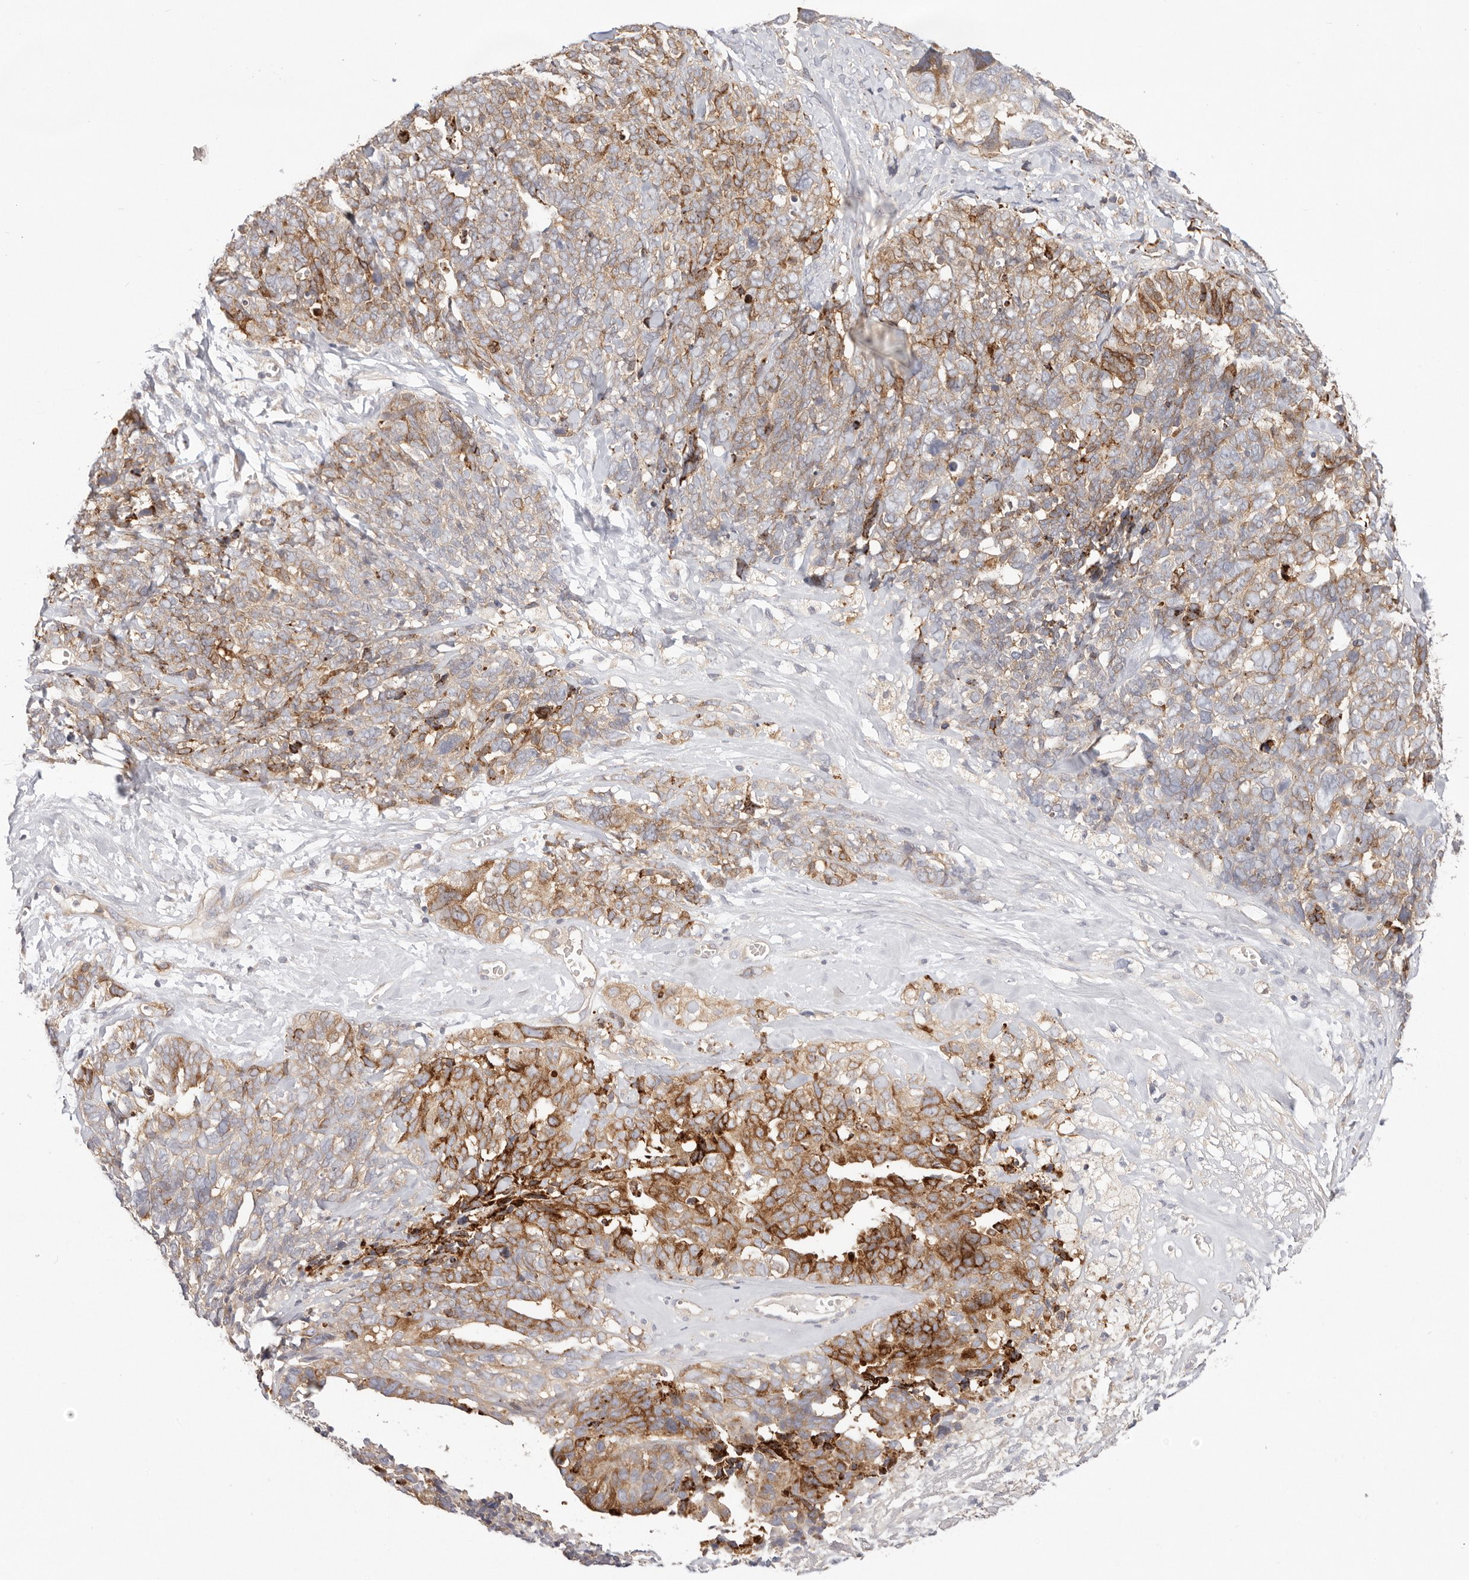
{"staining": {"intensity": "strong", "quantity": "<25%", "location": "cytoplasmic/membranous"}, "tissue": "ovarian cancer", "cell_type": "Tumor cells", "image_type": "cancer", "snomed": [{"axis": "morphology", "description": "Cystadenocarcinoma, serous, NOS"}, {"axis": "topography", "description": "Ovary"}], "caption": "Approximately <25% of tumor cells in human ovarian cancer (serous cystadenocarcinoma) display strong cytoplasmic/membranous protein expression as visualized by brown immunohistochemical staining.", "gene": "KCMF1", "patient": {"sex": "female", "age": 79}}